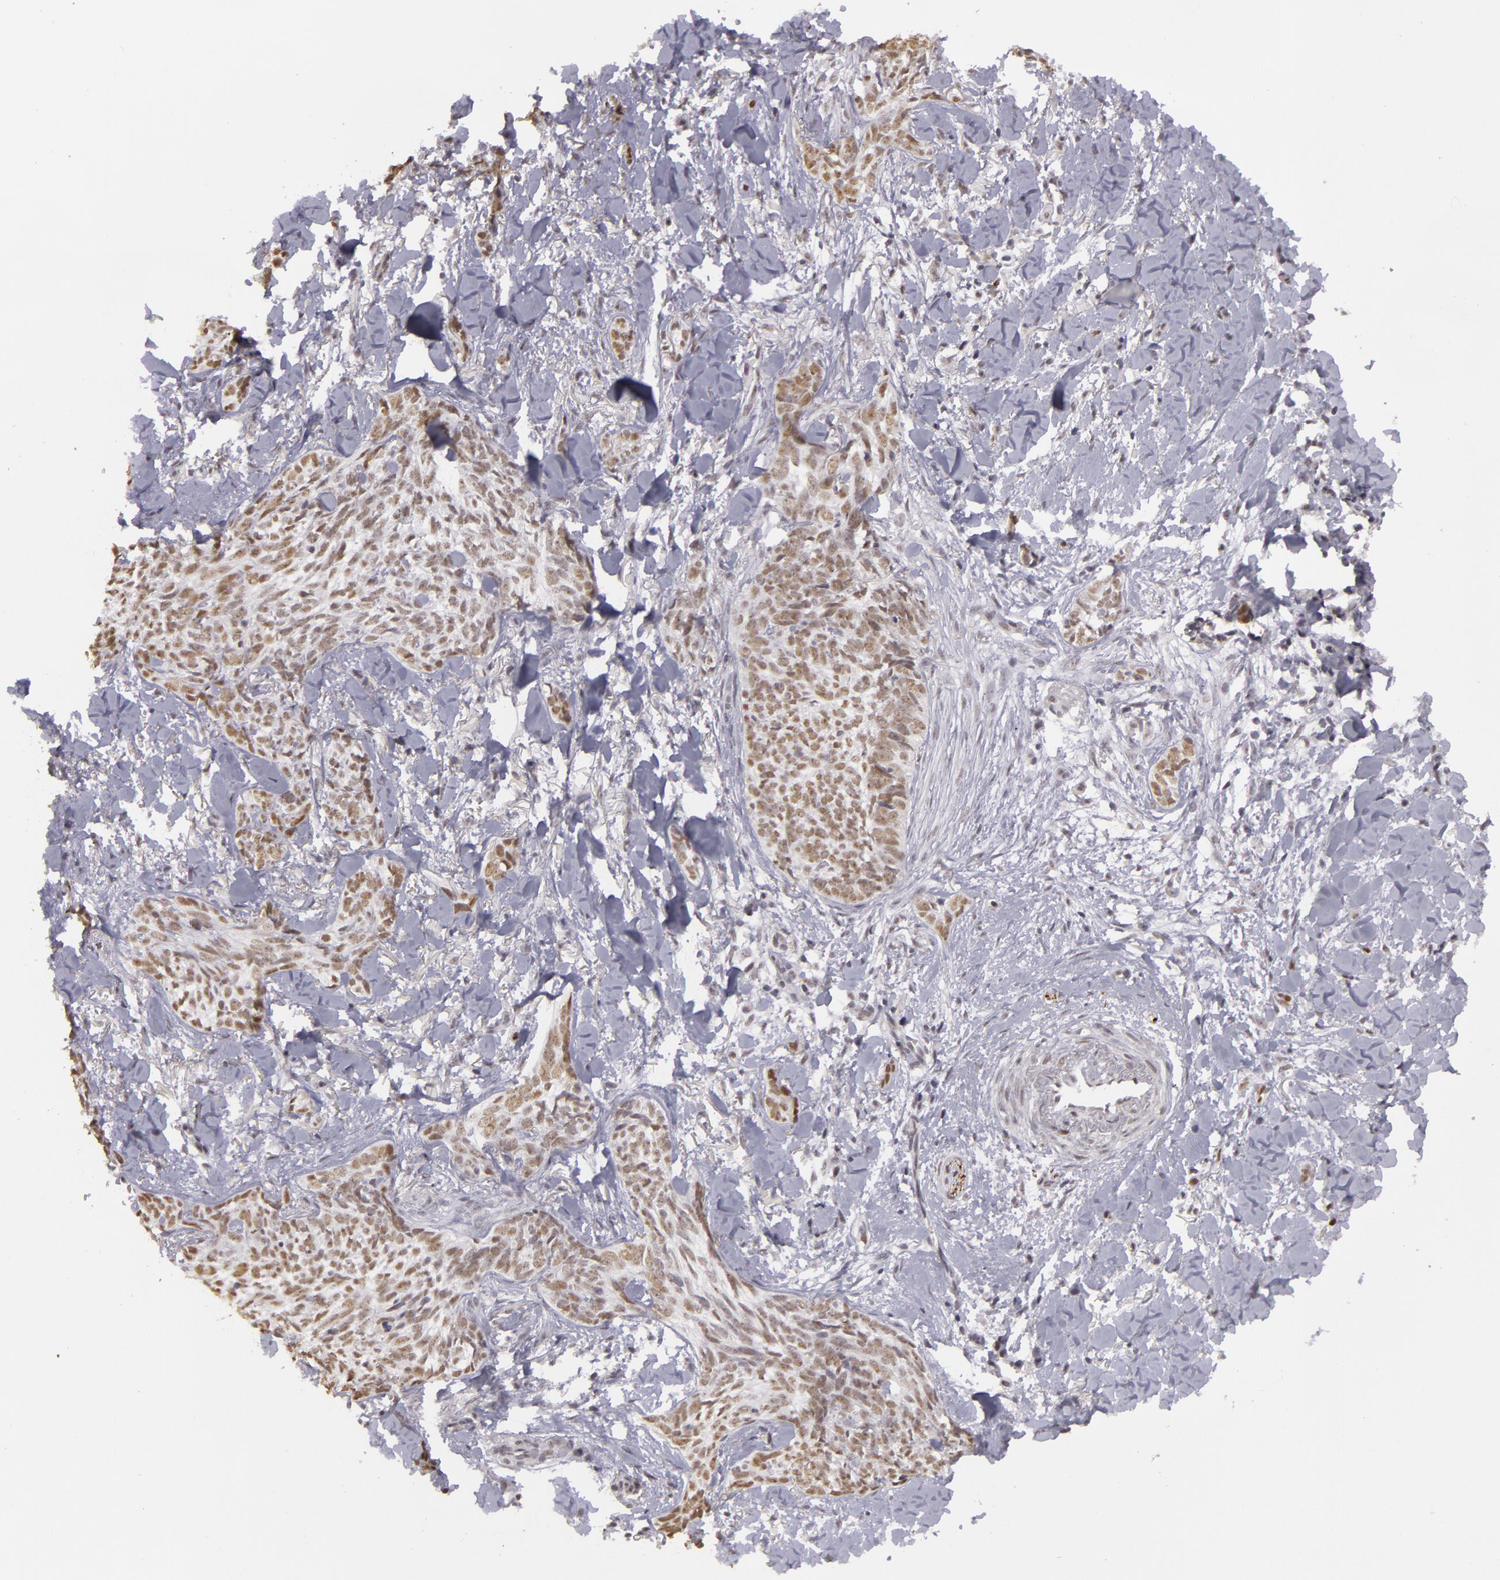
{"staining": {"intensity": "weak", "quantity": ">75%", "location": "nuclear"}, "tissue": "skin cancer", "cell_type": "Tumor cells", "image_type": "cancer", "snomed": [{"axis": "morphology", "description": "Basal cell carcinoma"}, {"axis": "topography", "description": "Skin"}], "caption": "IHC photomicrograph of human basal cell carcinoma (skin) stained for a protein (brown), which demonstrates low levels of weak nuclear expression in about >75% of tumor cells.", "gene": "RRP7A", "patient": {"sex": "female", "age": 81}}